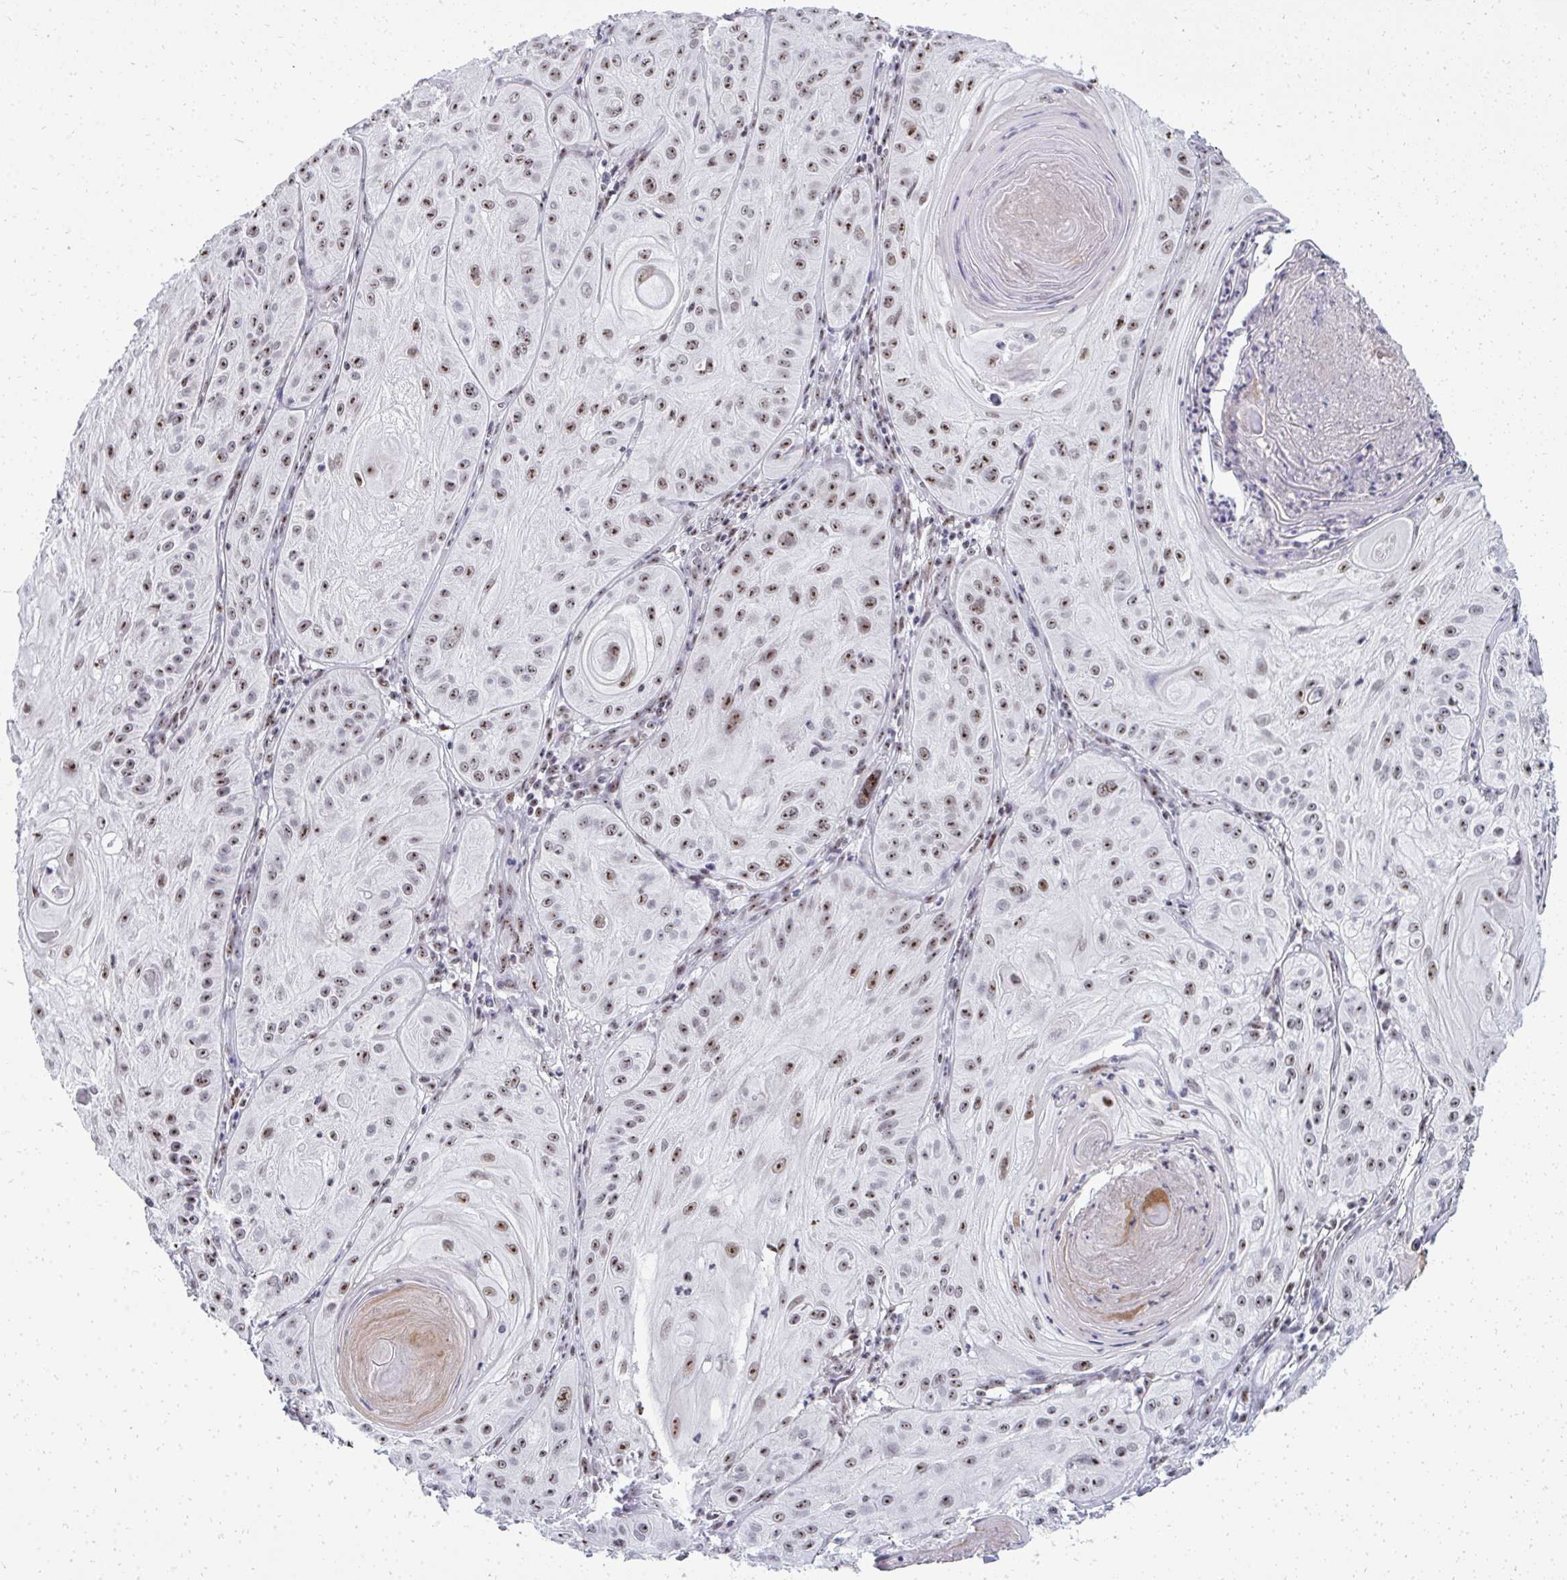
{"staining": {"intensity": "moderate", "quantity": ">75%", "location": "nuclear"}, "tissue": "skin cancer", "cell_type": "Tumor cells", "image_type": "cancer", "snomed": [{"axis": "morphology", "description": "Squamous cell carcinoma, NOS"}, {"axis": "topography", "description": "Skin"}], "caption": "IHC of human squamous cell carcinoma (skin) displays medium levels of moderate nuclear staining in about >75% of tumor cells.", "gene": "SIRT7", "patient": {"sex": "male", "age": 85}}